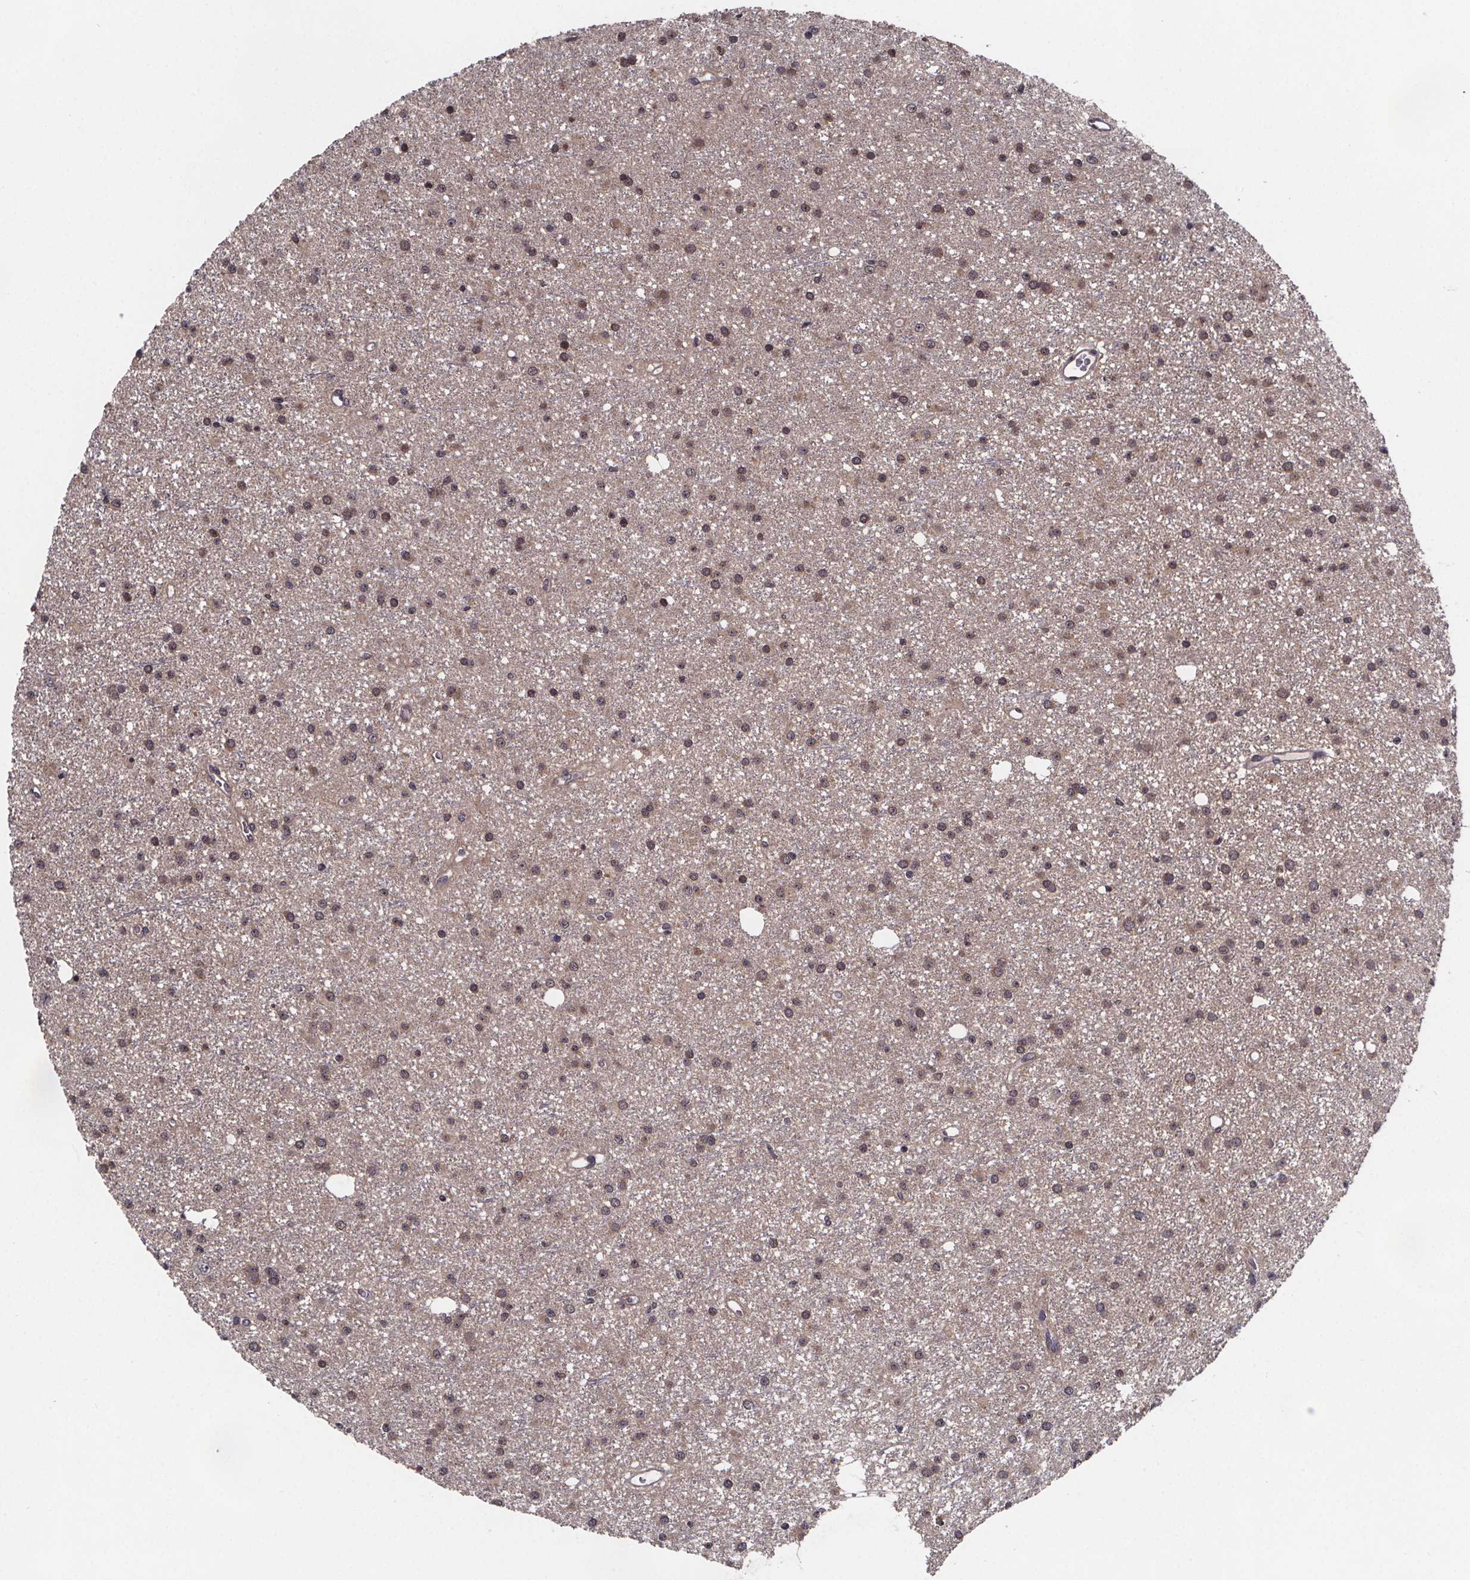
{"staining": {"intensity": "weak", "quantity": "<25%", "location": "cytoplasmic/membranous,nuclear"}, "tissue": "glioma", "cell_type": "Tumor cells", "image_type": "cancer", "snomed": [{"axis": "morphology", "description": "Glioma, malignant, Low grade"}, {"axis": "topography", "description": "Brain"}], "caption": "This is an IHC image of glioma. There is no staining in tumor cells.", "gene": "FN3KRP", "patient": {"sex": "male", "age": 27}}